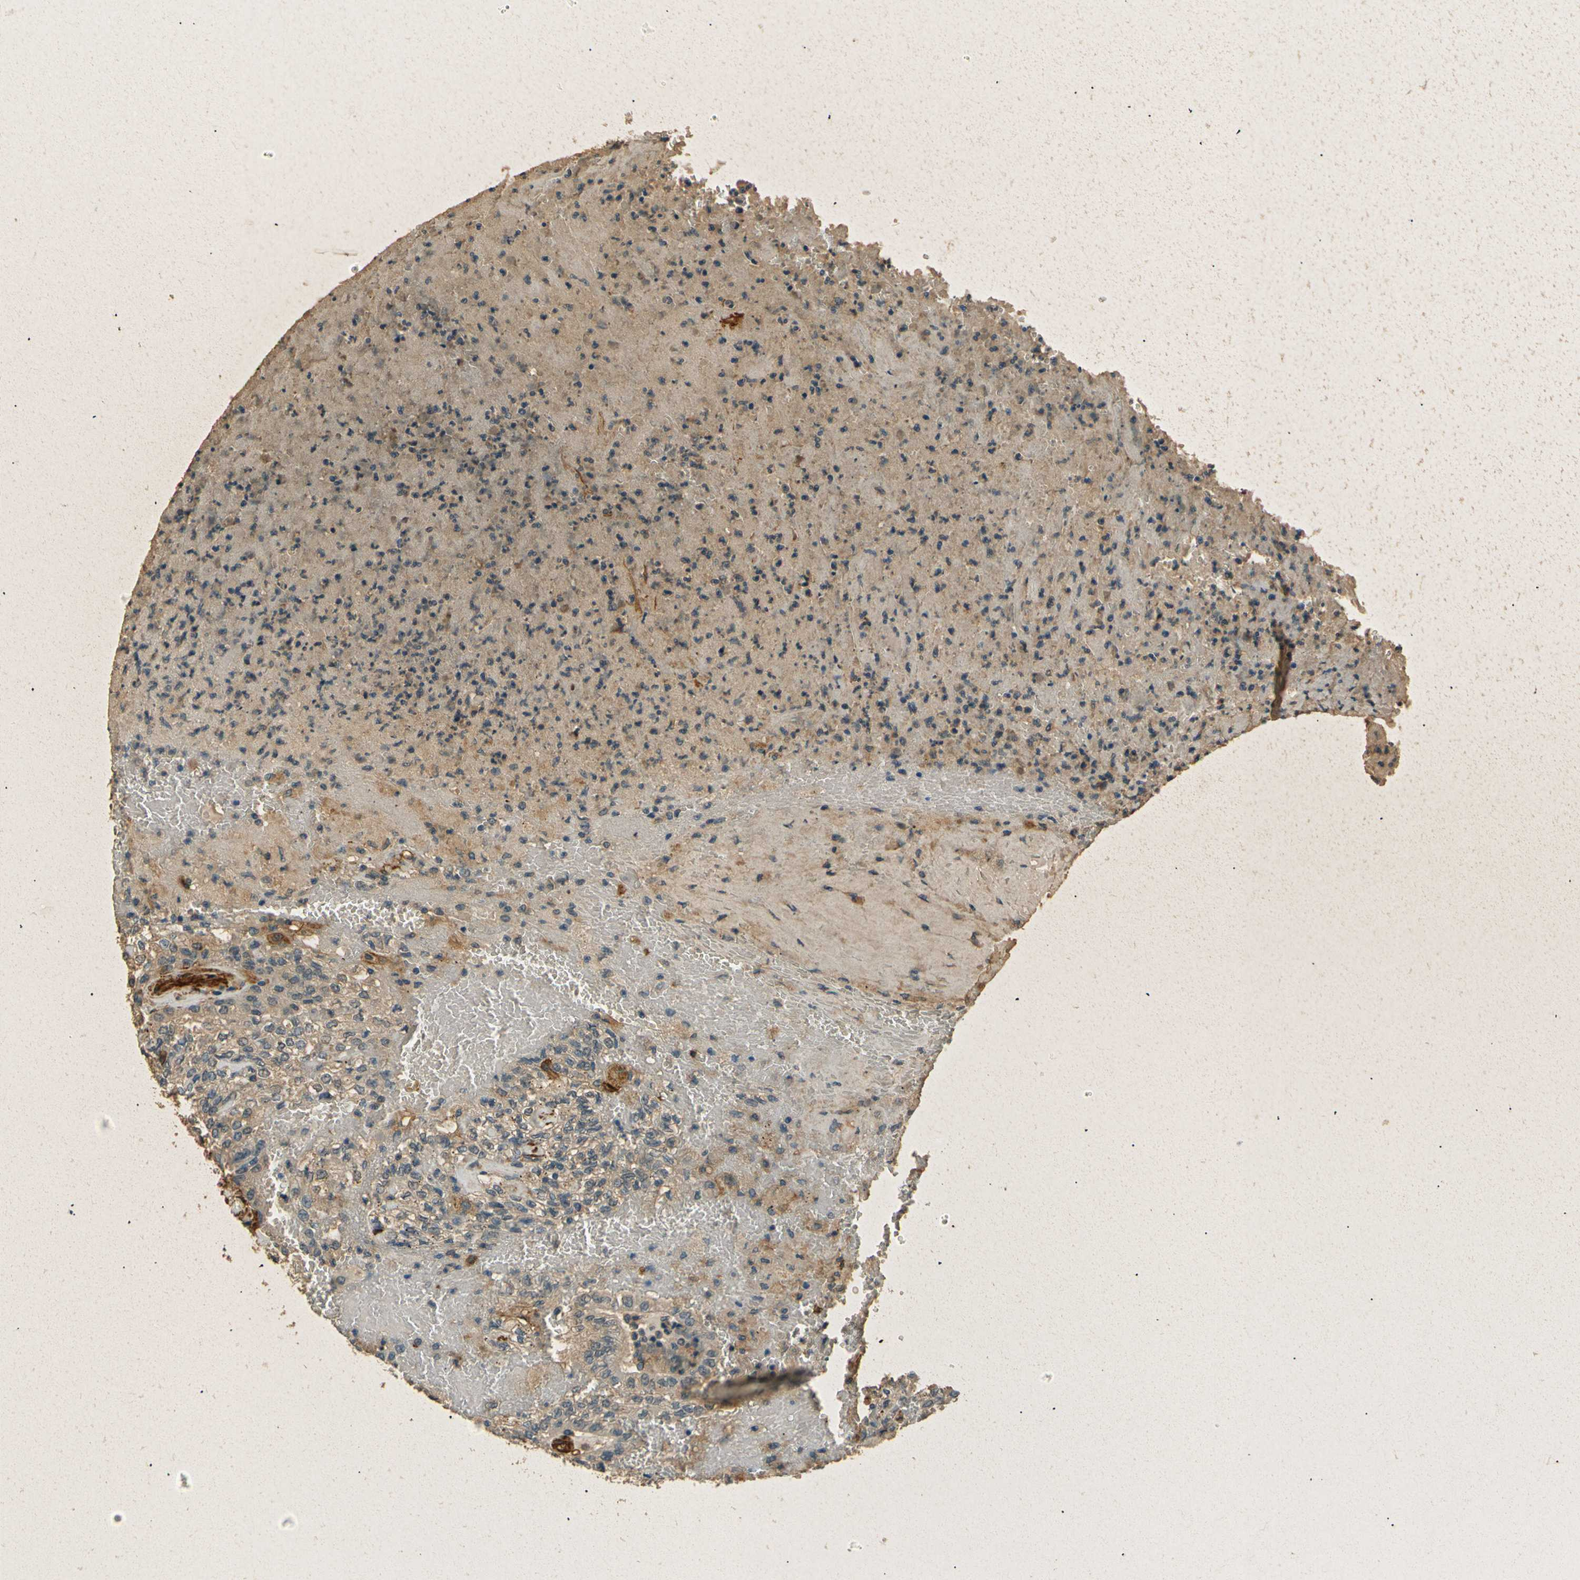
{"staining": {"intensity": "weak", "quantity": "25%-75%", "location": "cytoplasmic/membranous"}, "tissue": "renal cancer", "cell_type": "Tumor cells", "image_type": "cancer", "snomed": [{"axis": "morphology", "description": "Inflammation, NOS"}, {"axis": "morphology", "description": "Adenocarcinoma, NOS"}, {"axis": "topography", "description": "Kidney"}], "caption": "Tumor cells demonstrate low levels of weak cytoplasmic/membranous expression in approximately 25%-75% of cells in renal adenocarcinoma. The protein of interest is stained brown, and the nuclei are stained in blue (DAB IHC with brightfield microscopy, high magnification).", "gene": "ENTPD1", "patient": {"sex": "male", "age": 68}}